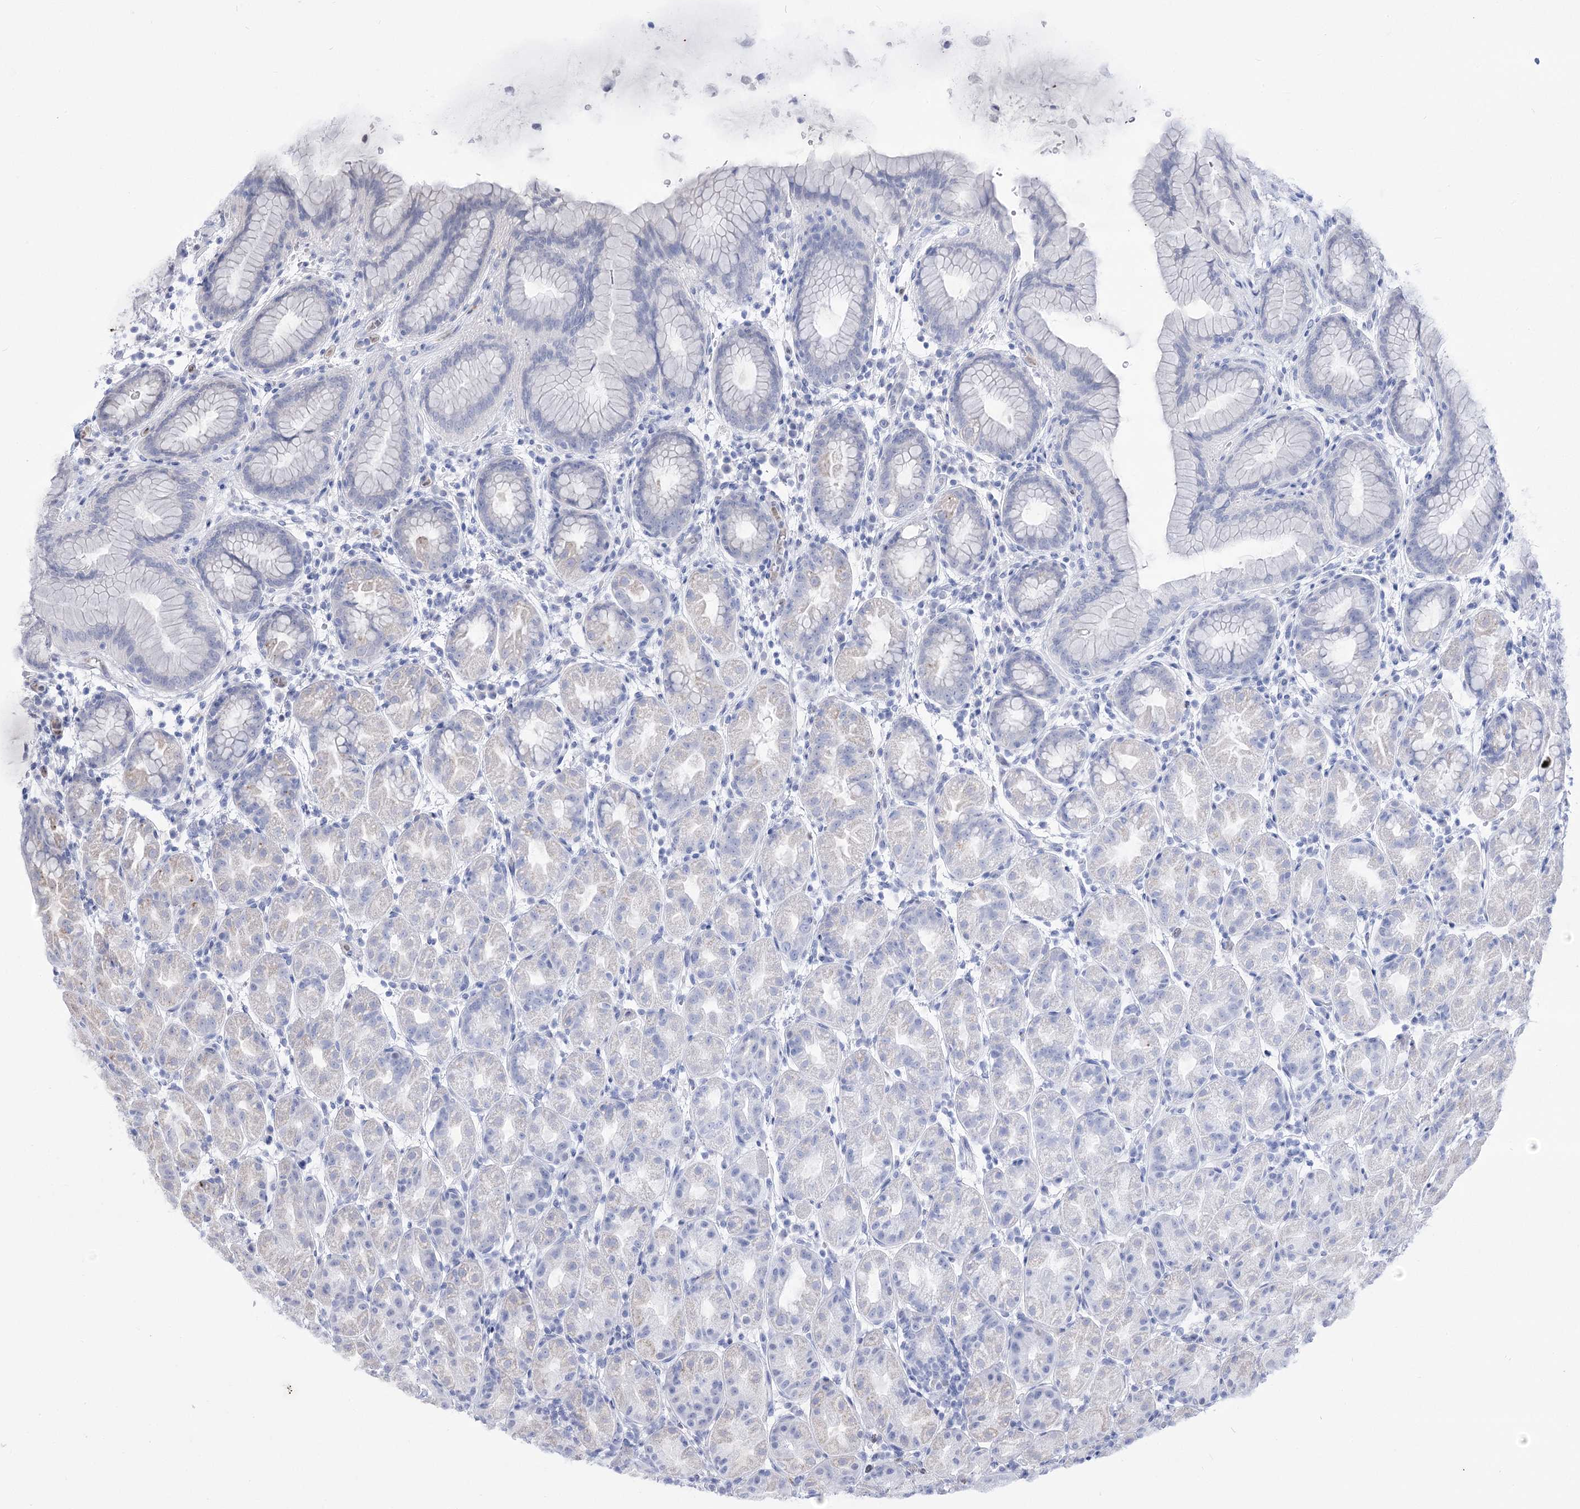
{"staining": {"intensity": "negative", "quantity": "none", "location": "none"}, "tissue": "stomach", "cell_type": "Glandular cells", "image_type": "normal", "snomed": [{"axis": "morphology", "description": "Normal tissue, NOS"}, {"axis": "topography", "description": "Stomach"}], "caption": "Immunohistochemistry (IHC) of unremarkable human stomach displays no positivity in glandular cells.", "gene": "SIAE", "patient": {"sex": "female", "age": 79}}